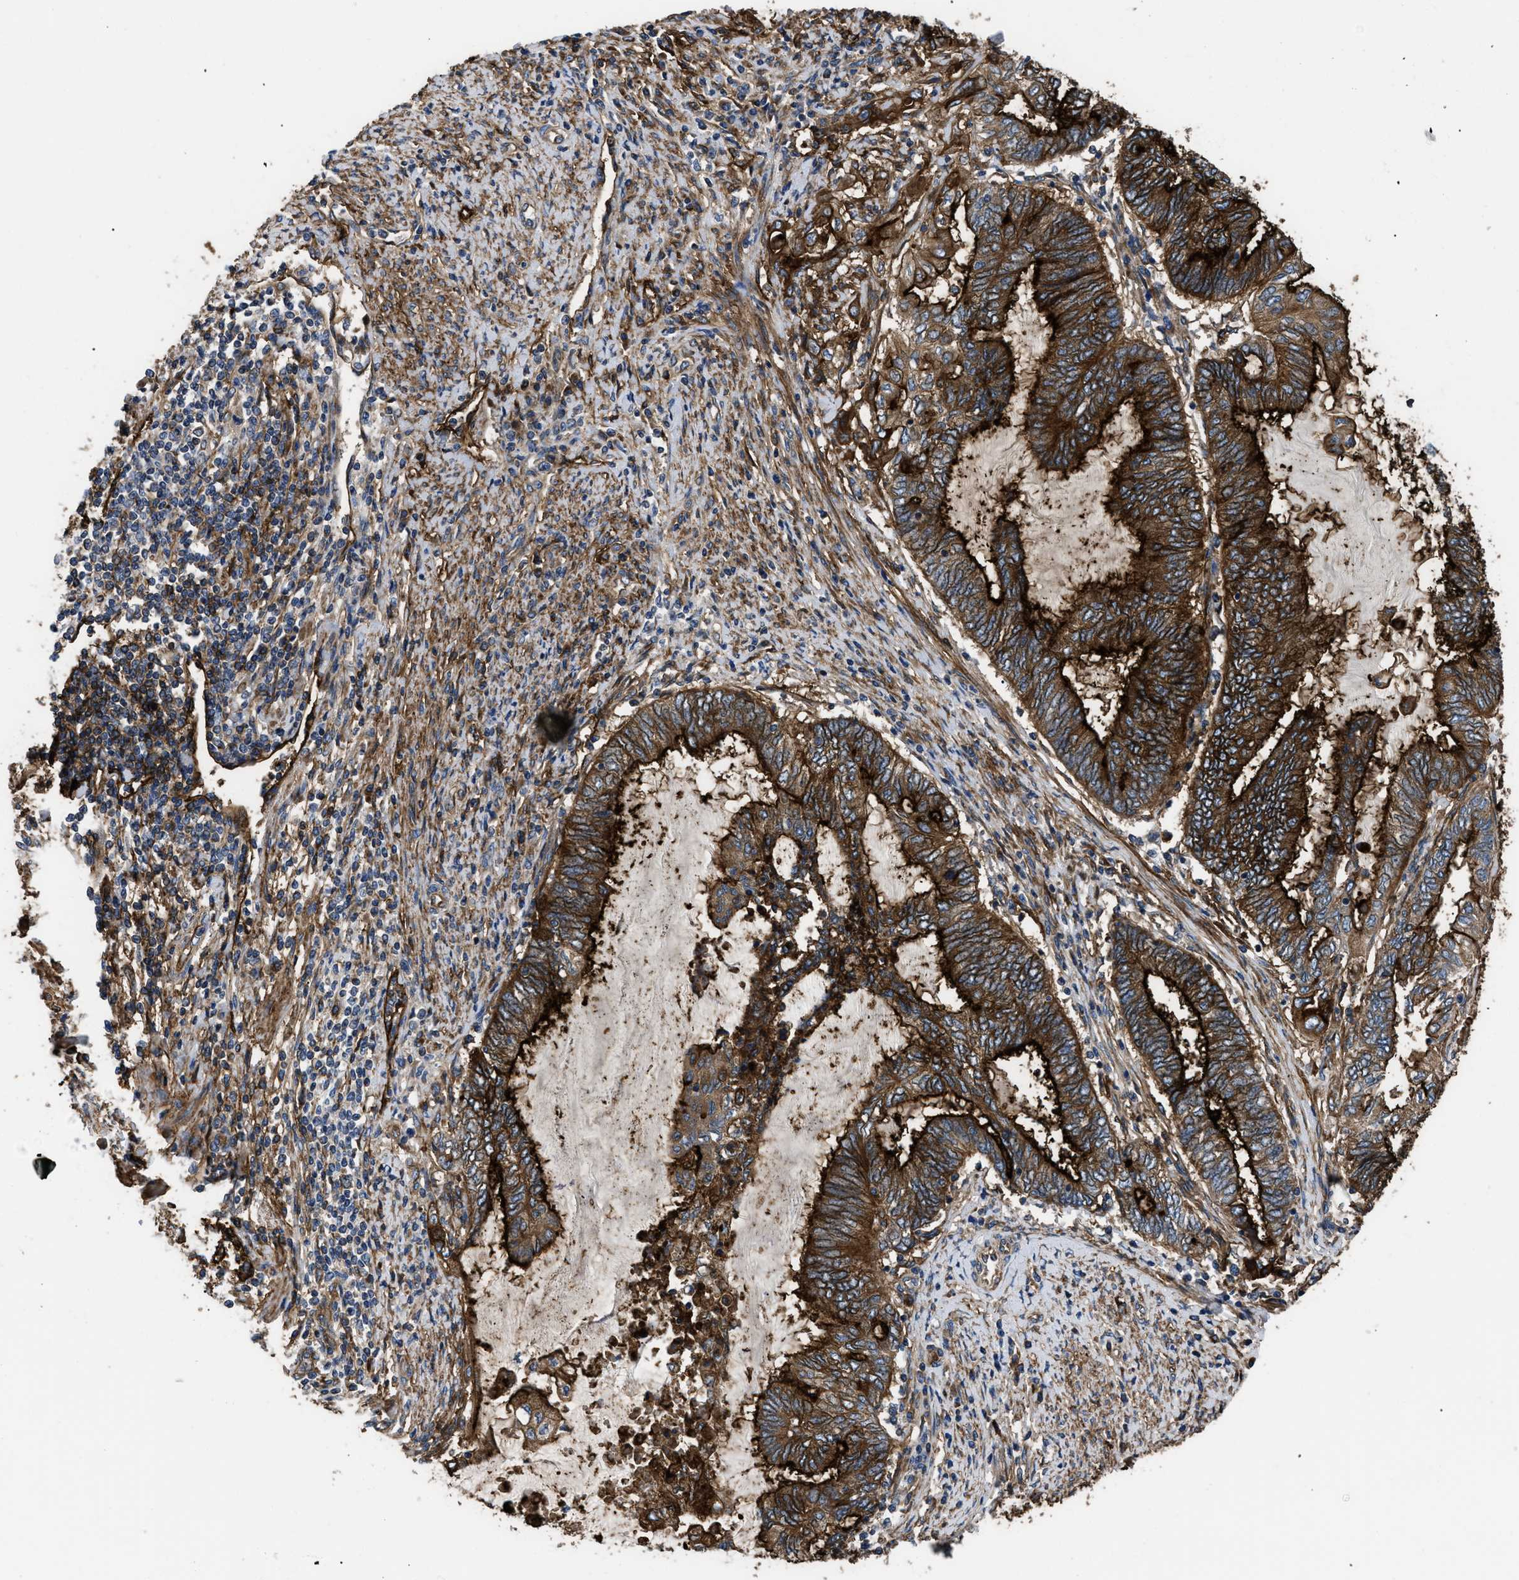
{"staining": {"intensity": "strong", "quantity": ">75%", "location": "cytoplasmic/membranous"}, "tissue": "endometrial cancer", "cell_type": "Tumor cells", "image_type": "cancer", "snomed": [{"axis": "morphology", "description": "Adenocarcinoma, NOS"}, {"axis": "topography", "description": "Uterus"}, {"axis": "topography", "description": "Endometrium"}], "caption": "Strong cytoplasmic/membranous protein positivity is present in about >75% of tumor cells in endometrial cancer.", "gene": "NT5E", "patient": {"sex": "female", "age": 70}}